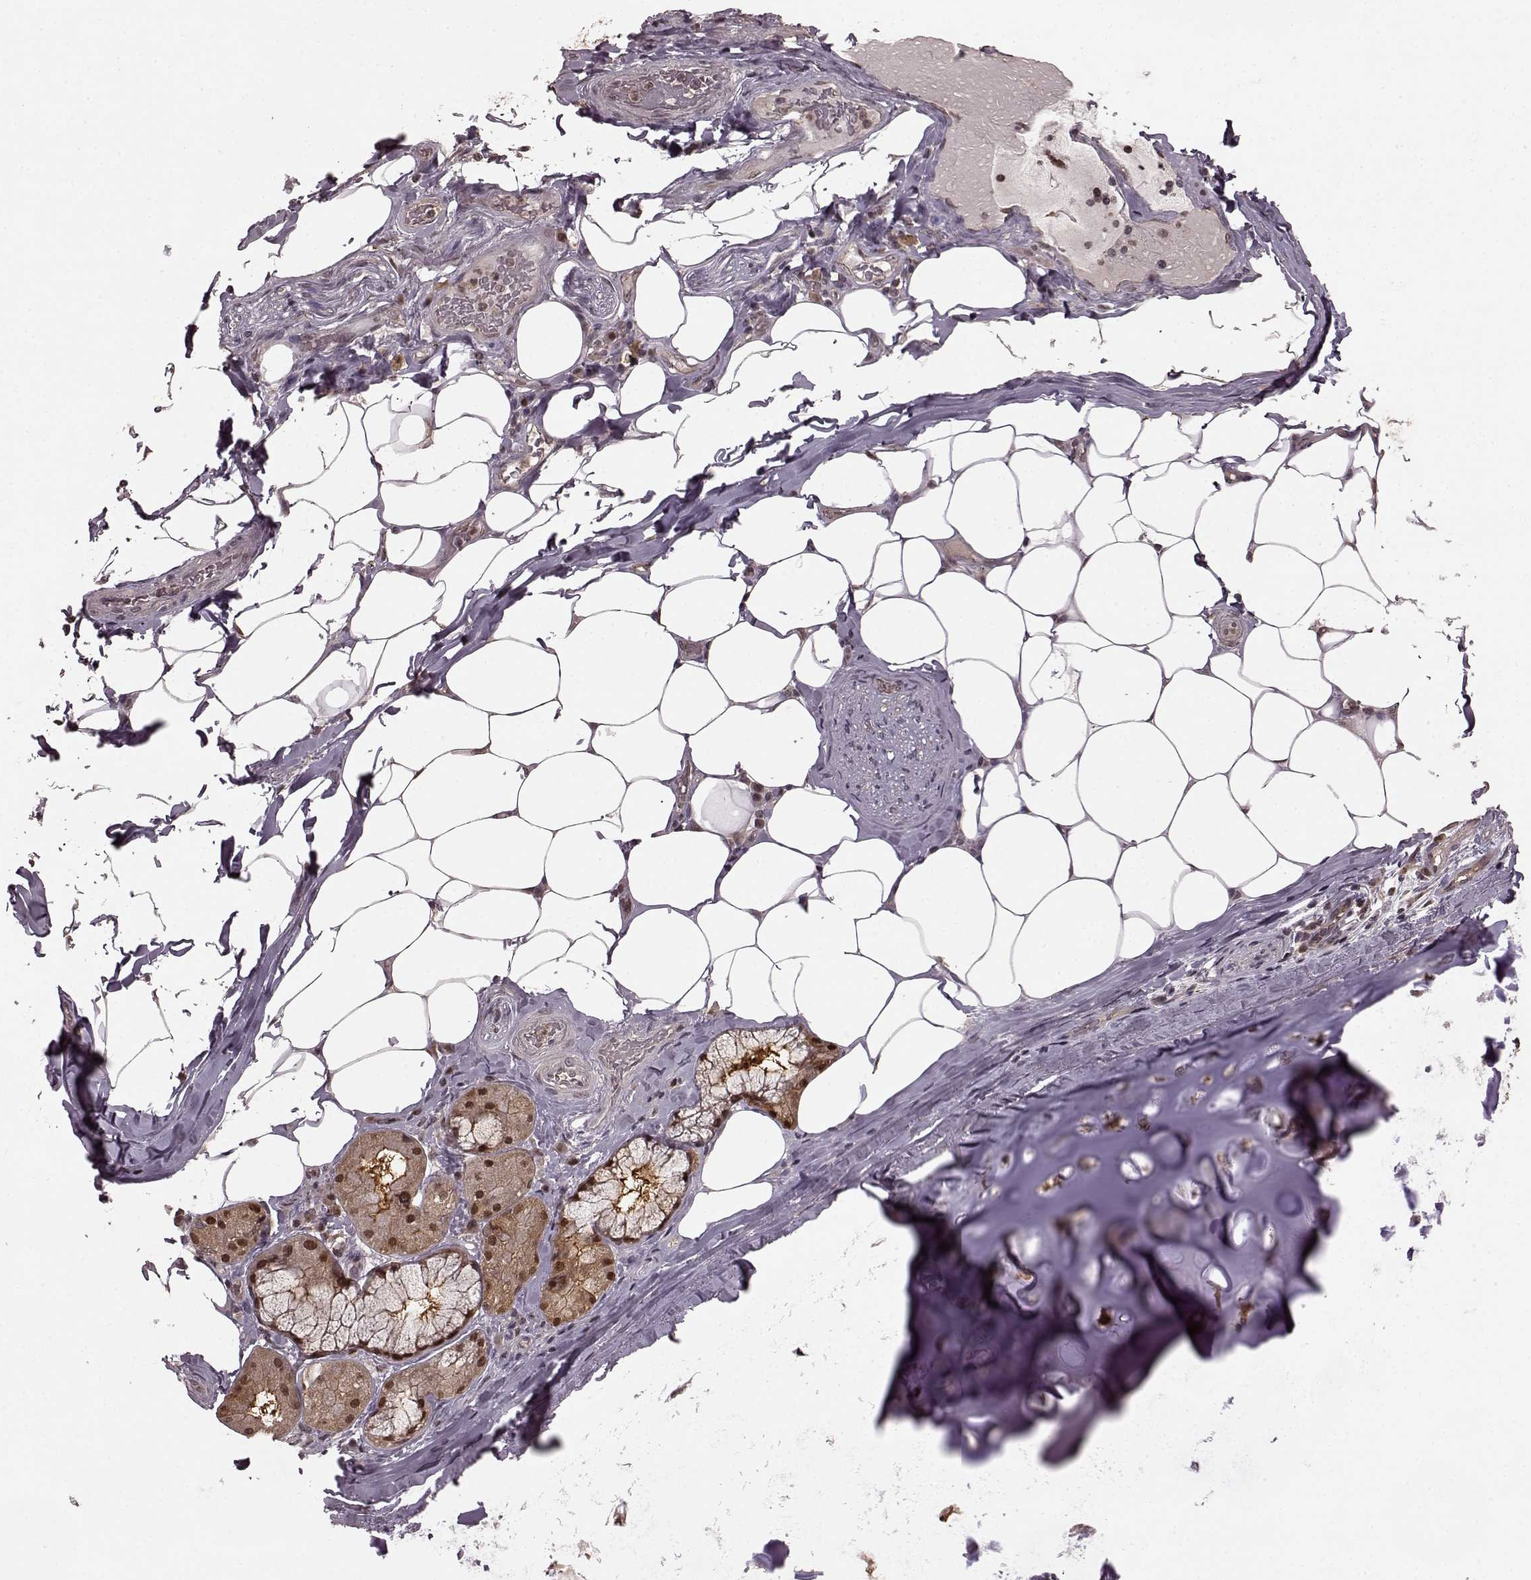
{"staining": {"intensity": "negative", "quantity": "none", "location": "none"}, "tissue": "adipose tissue", "cell_type": "Adipocytes", "image_type": "normal", "snomed": [{"axis": "morphology", "description": "Normal tissue, NOS"}, {"axis": "topography", "description": "Bronchus"}, {"axis": "topography", "description": "Lung"}], "caption": "Adipocytes are negative for protein expression in normal human adipose tissue. Nuclei are stained in blue.", "gene": "GSS", "patient": {"sex": "female", "age": 57}}